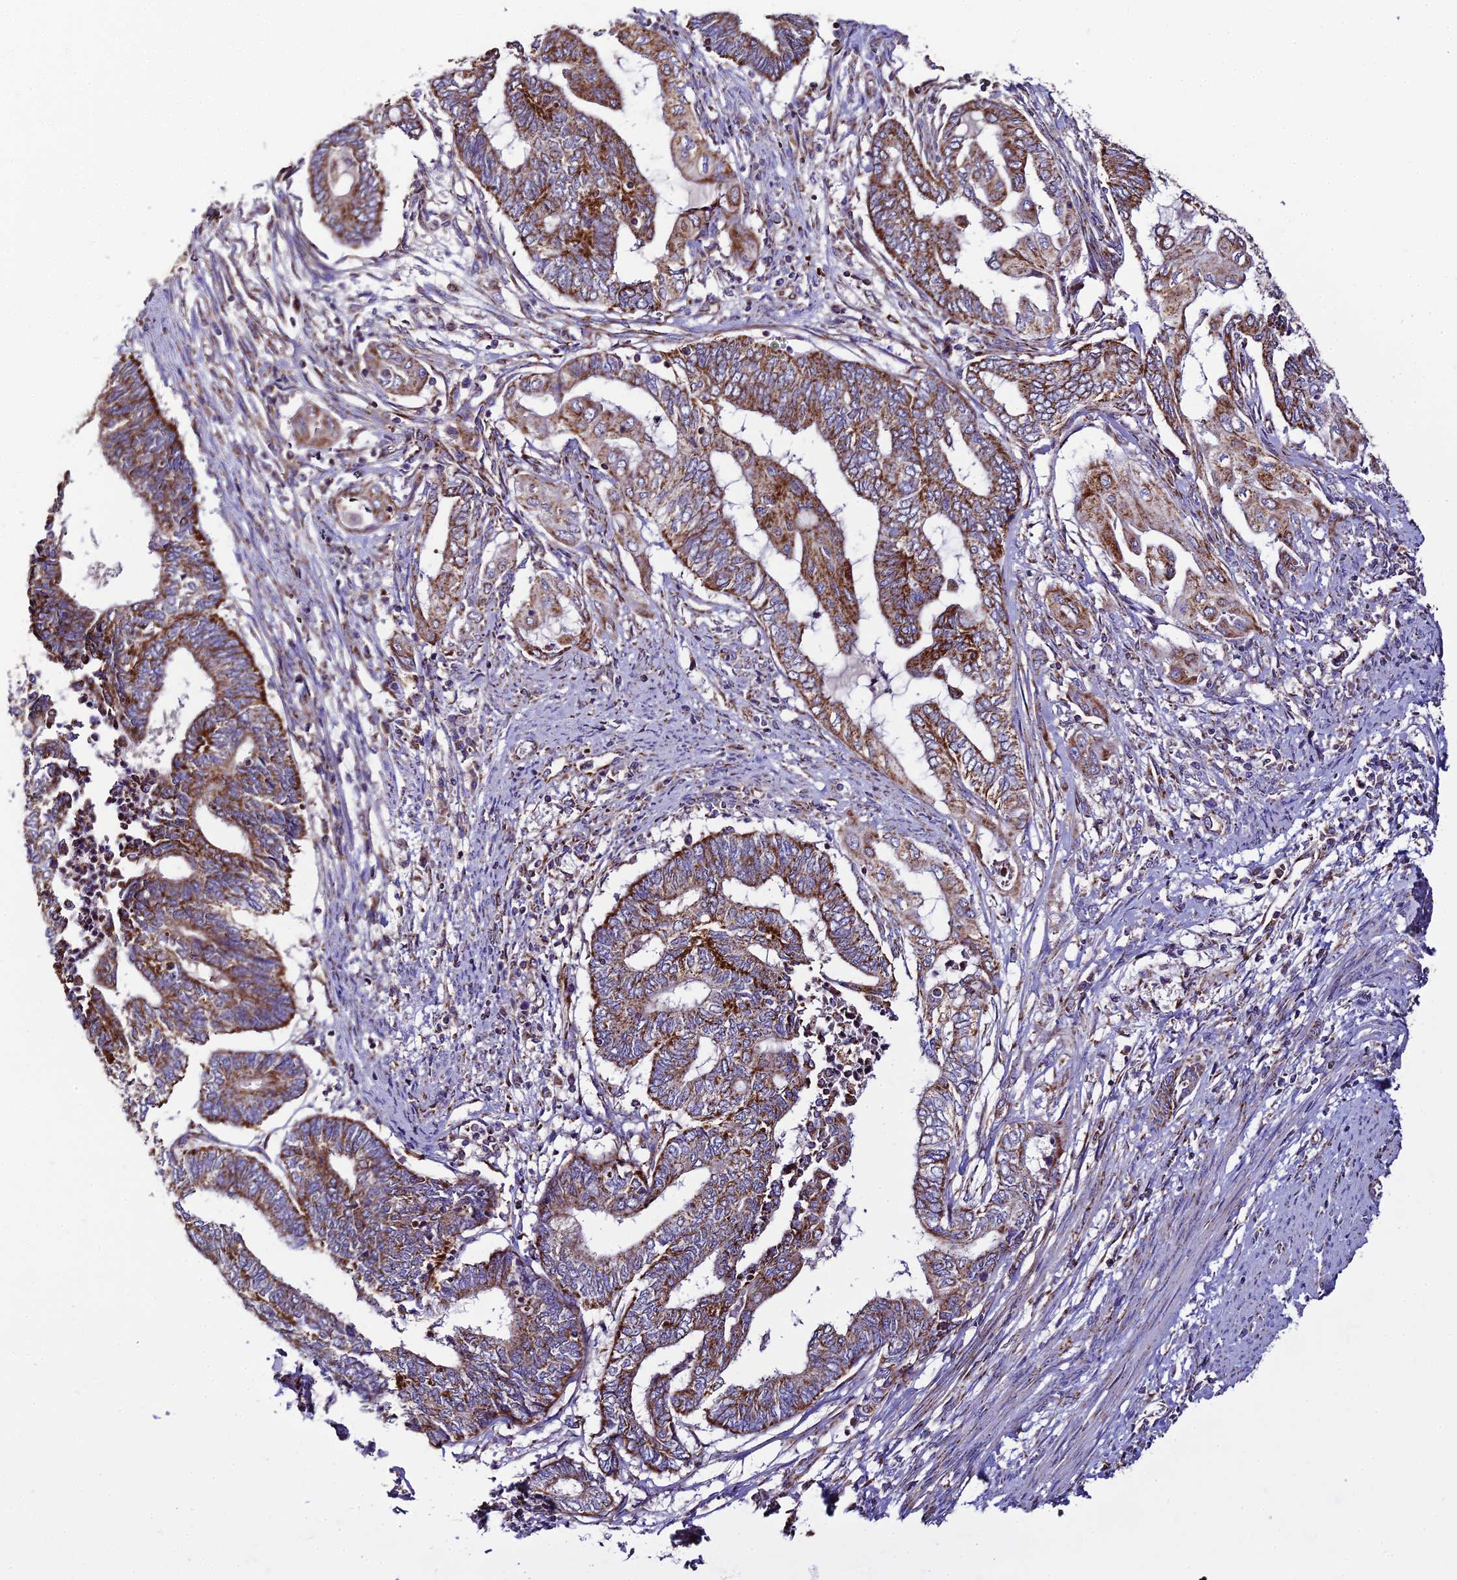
{"staining": {"intensity": "moderate", "quantity": ">75%", "location": "cytoplasmic/membranous"}, "tissue": "endometrial cancer", "cell_type": "Tumor cells", "image_type": "cancer", "snomed": [{"axis": "morphology", "description": "Adenocarcinoma, NOS"}, {"axis": "topography", "description": "Uterus"}, {"axis": "topography", "description": "Endometrium"}], "caption": "Human endometrial adenocarcinoma stained for a protein (brown) reveals moderate cytoplasmic/membranous positive staining in about >75% of tumor cells.", "gene": "NIPSNAP3A", "patient": {"sex": "female", "age": 70}}